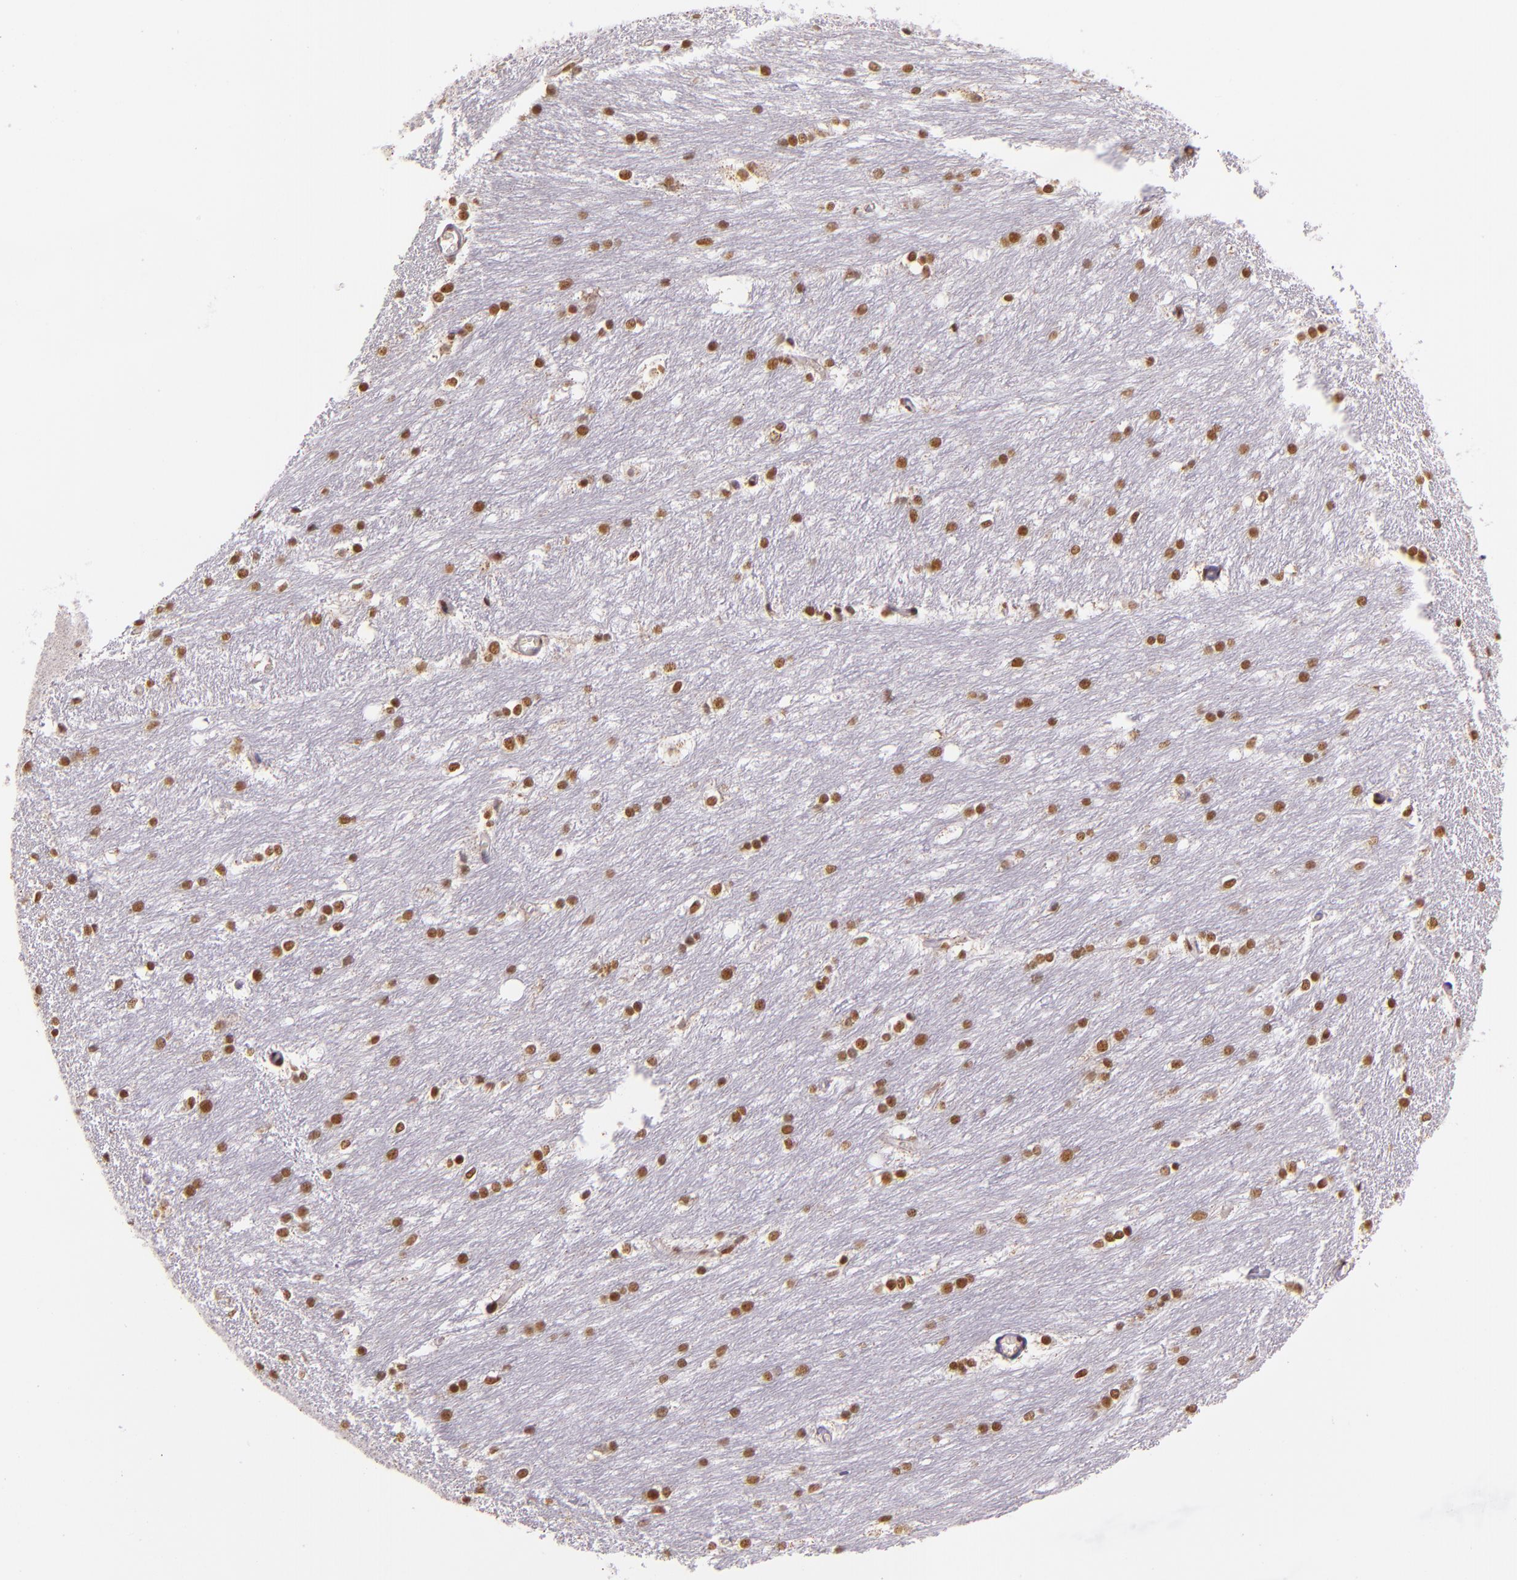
{"staining": {"intensity": "moderate", "quantity": ">75%", "location": "nuclear"}, "tissue": "caudate", "cell_type": "Glial cells", "image_type": "normal", "snomed": [{"axis": "morphology", "description": "Normal tissue, NOS"}, {"axis": "topography", "description": "Lateral ventricle wall"}], "caption": "Brown immunohistochemical staining in unremarkable human caudate demonstrates moderate nuclear expression in approximately >75% of glial cells.", "gene": "USF1", "patient": {"sex": "female", "age": 19}}